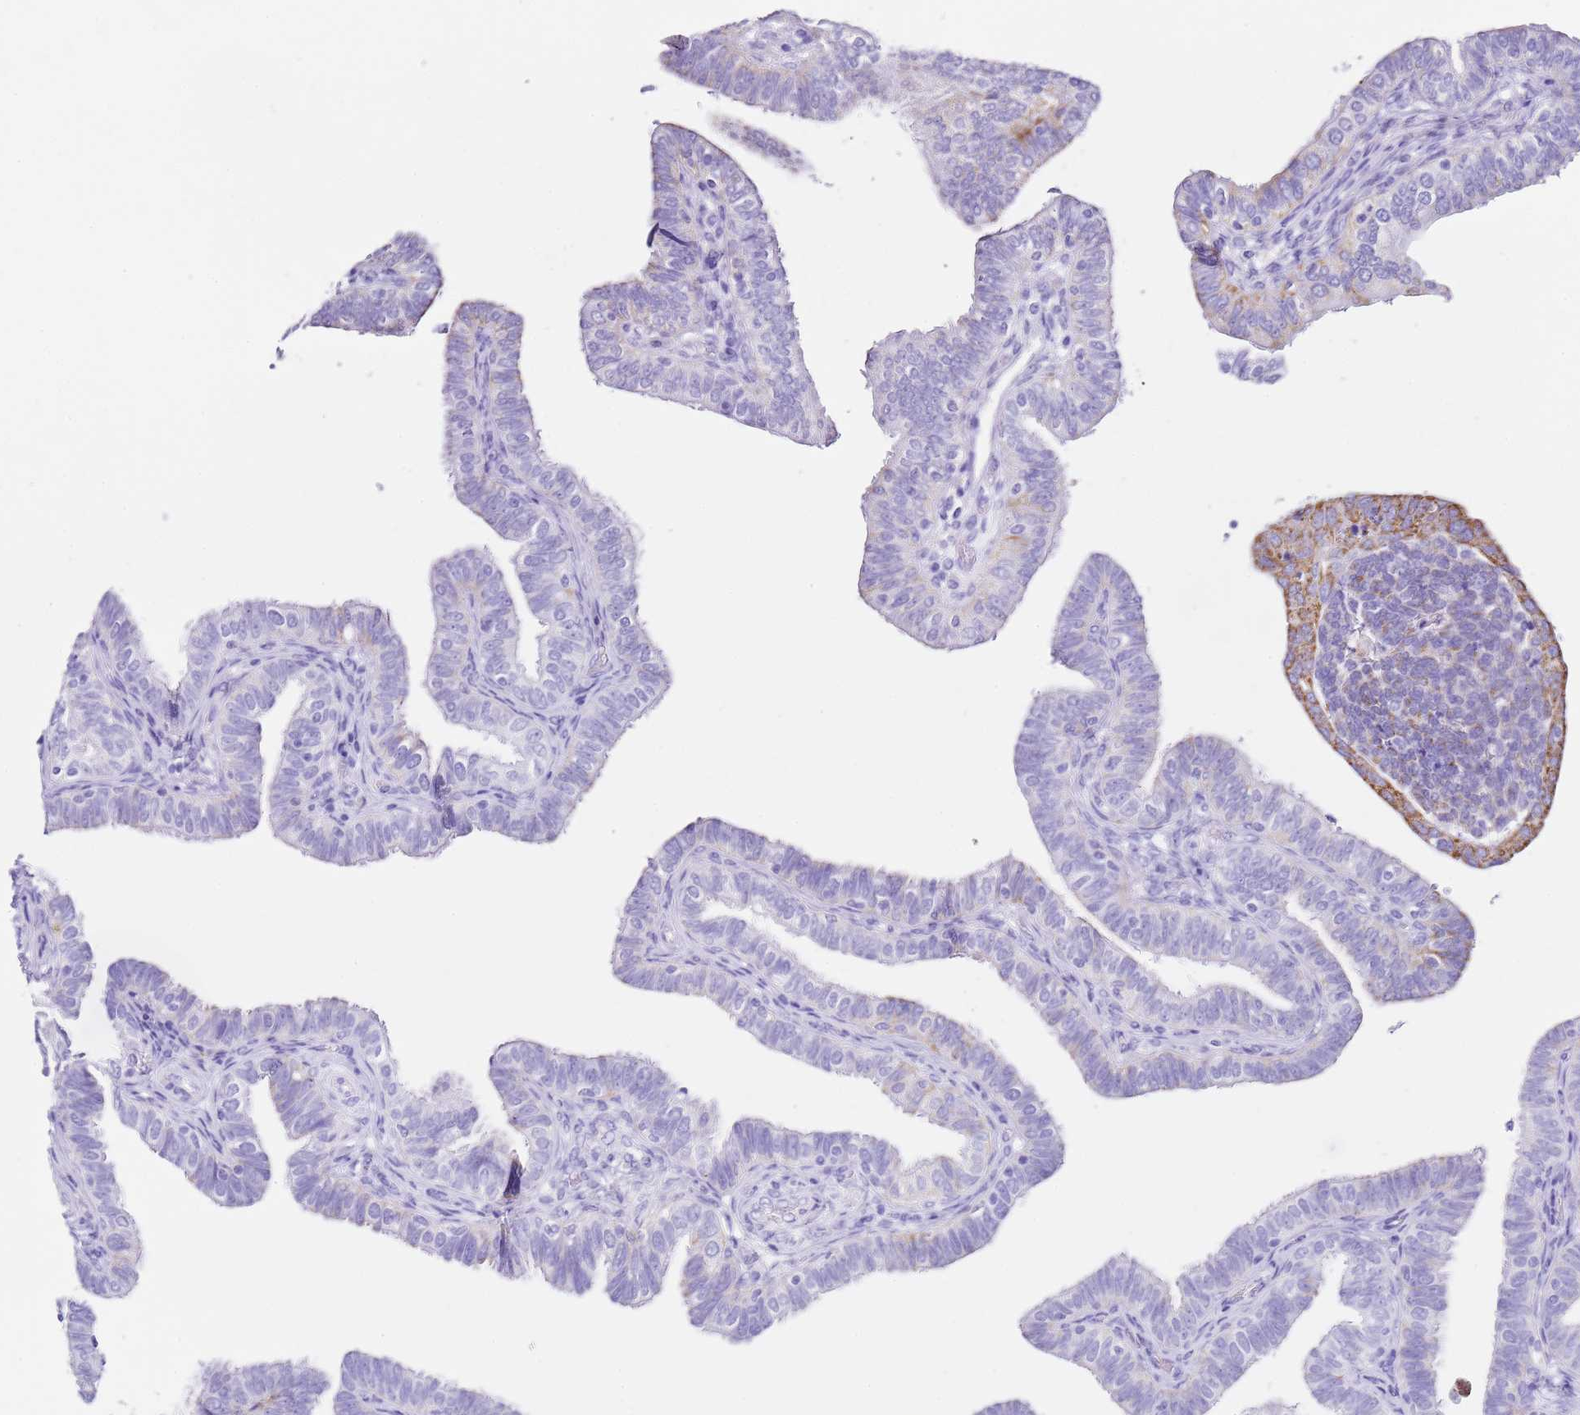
{"staining": {"intensity": "negative", "quantity": "none", "location": "none"}, "tissue": "fallopian tube", "cell_type": "Glandular cells", "image_type": "normal", "snomed": [{"axis": "morphology", "description": "Normal tissue, NOS"}, {"axis": "topography", "description": "Fallopian tube"}], "caption": "Glandular cells are negative for brown protein staining in normal fallopian tube. The staining was performed using DAB to visualize the protein expression in brown, while the nuclei were stained in blue with hematoxylin (Magnification: 20x).", "gene": "PTBP2", "patient": {"sex": "female", "age": 39}}